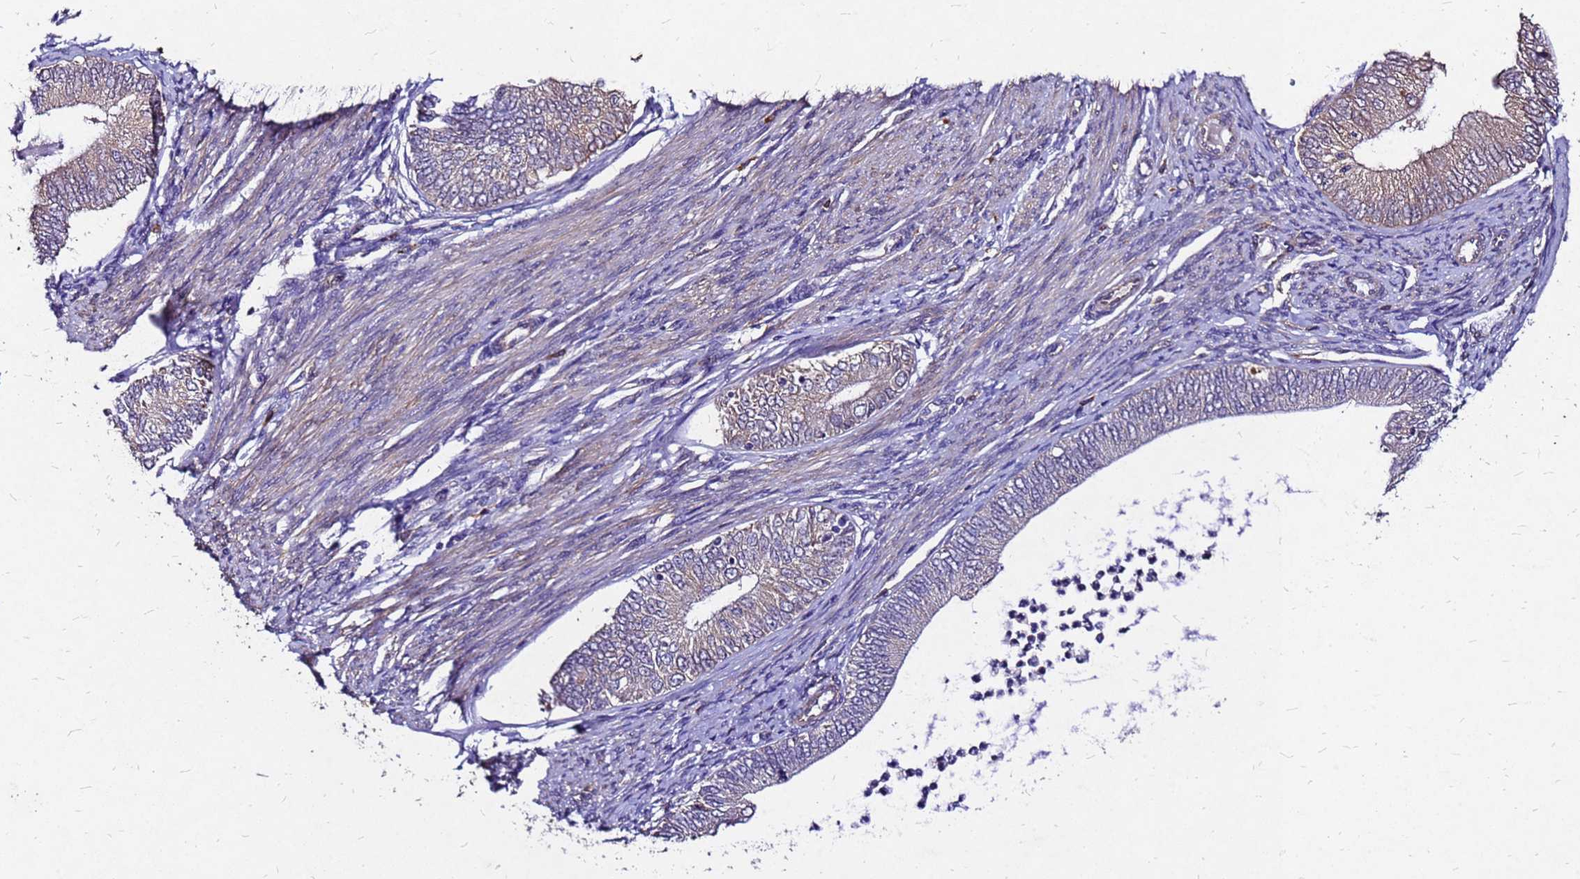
{"staining": {"intensity": "weak", "quantity": "<25%", "location": "cytoplasmic/membranous"}, "tissue": "endometrial cancer", "cell_type": "Tumor cells", "image_type": "cancer", "snomed": [{"axis": "morphology", "description": "Adenocarcinoma, NOS"}, {"axis": "topography", "description": "Endometrium"}], "caption": "Tumor cells are negative for protein expression in human endometrial cancer (adenocarcinoma).", "gene": "DUSP23", "patient": {"sex": "female", "age": 68}}